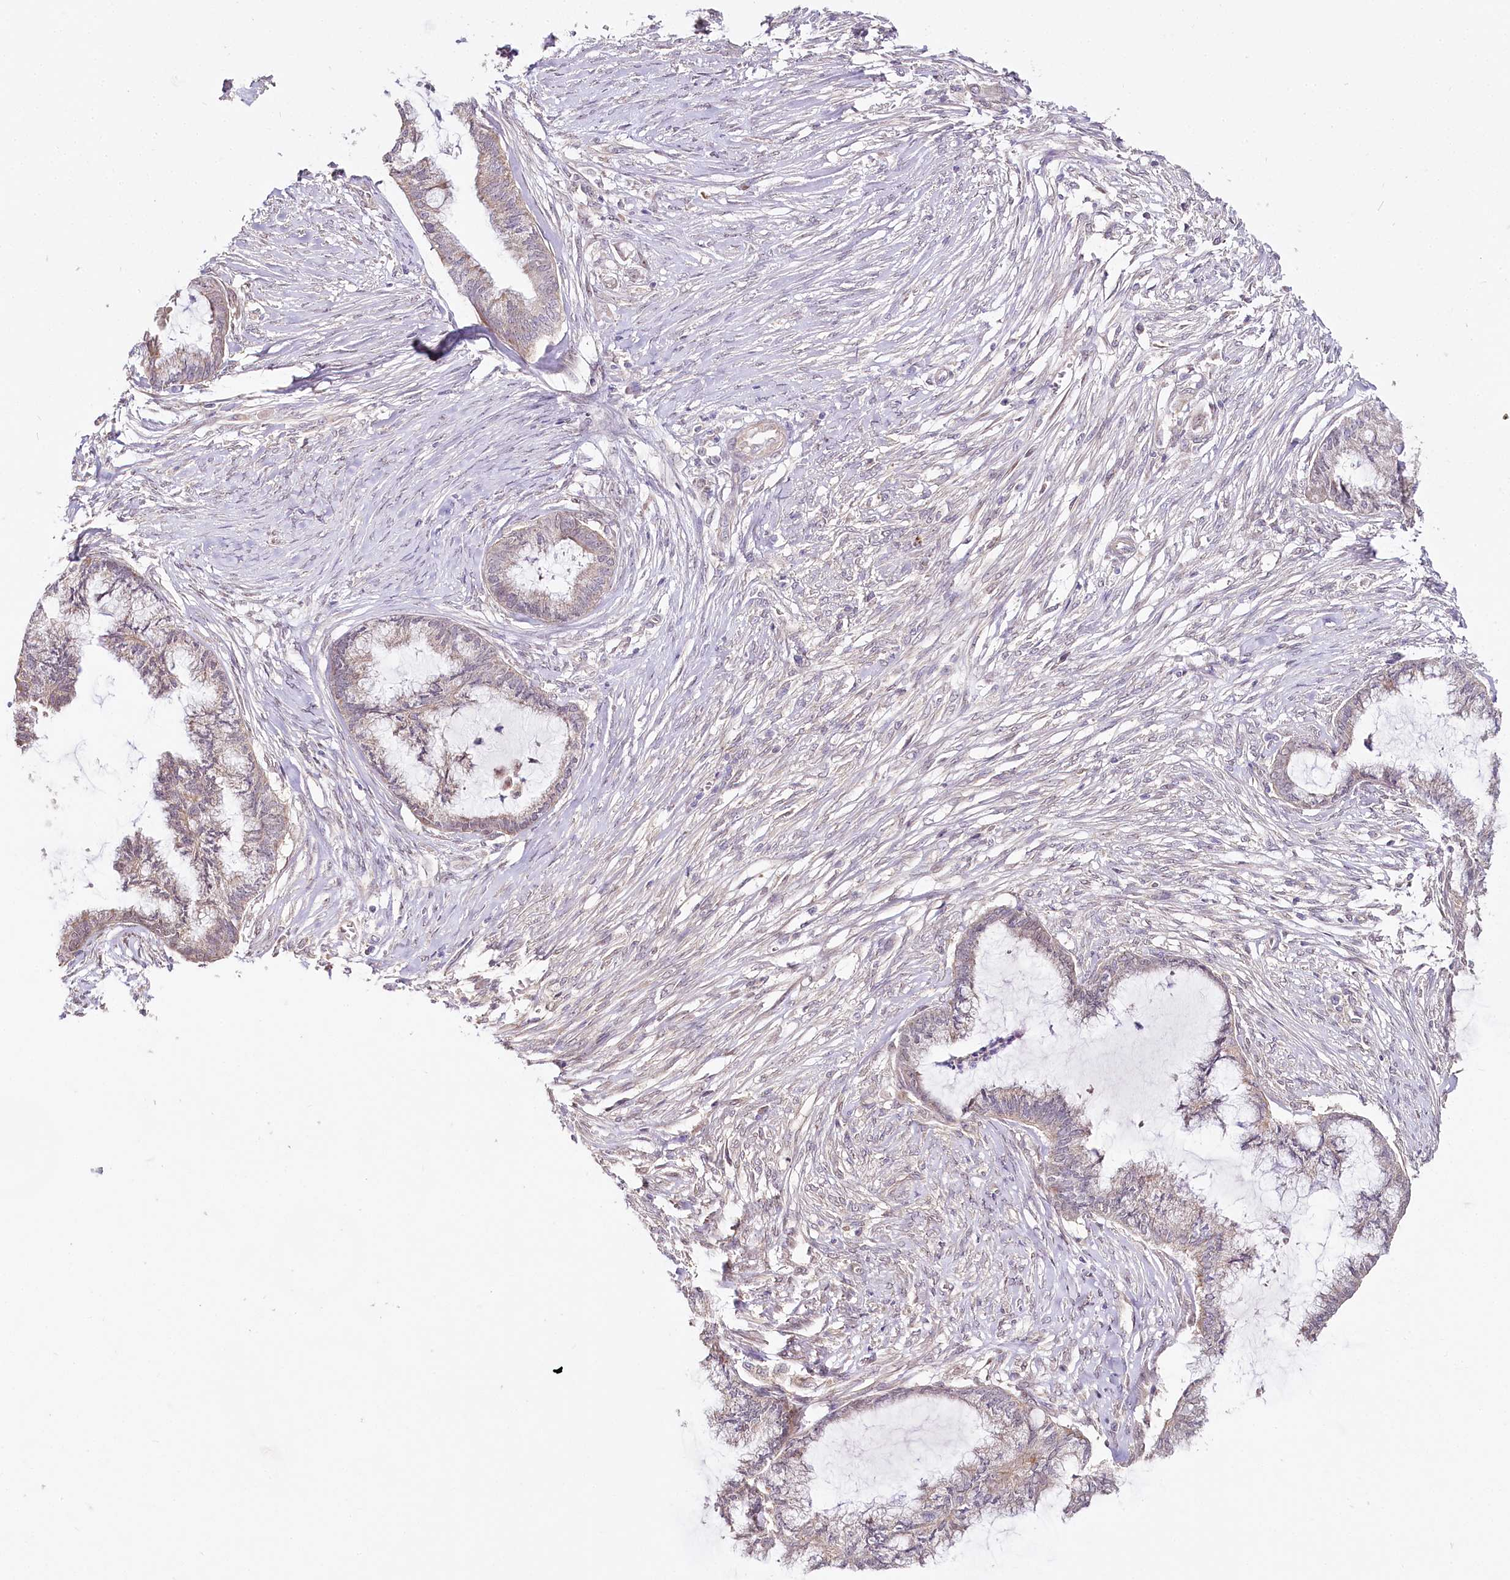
{"staining": {"intensity": "weak", "quantity": "25%-75%", "location": "cytoplasmic/membranous"}, "tissue": "endometrial cancer", "cell_type": "Tumor cells", "image_type": "cancer", "snomed": [{"axis": "morphology", "description": "Adenocarcinoma, NOS"}, {"axis": "topography", "description": "Endometrium"}], "caption": "An image of endometrial adenocarcinoma stained for a protein shows weak cytoplasmic/membranous brown staining in tumor cells.", "gene": "ZNF226", "patient": {"sex": "female", "age": 86}}